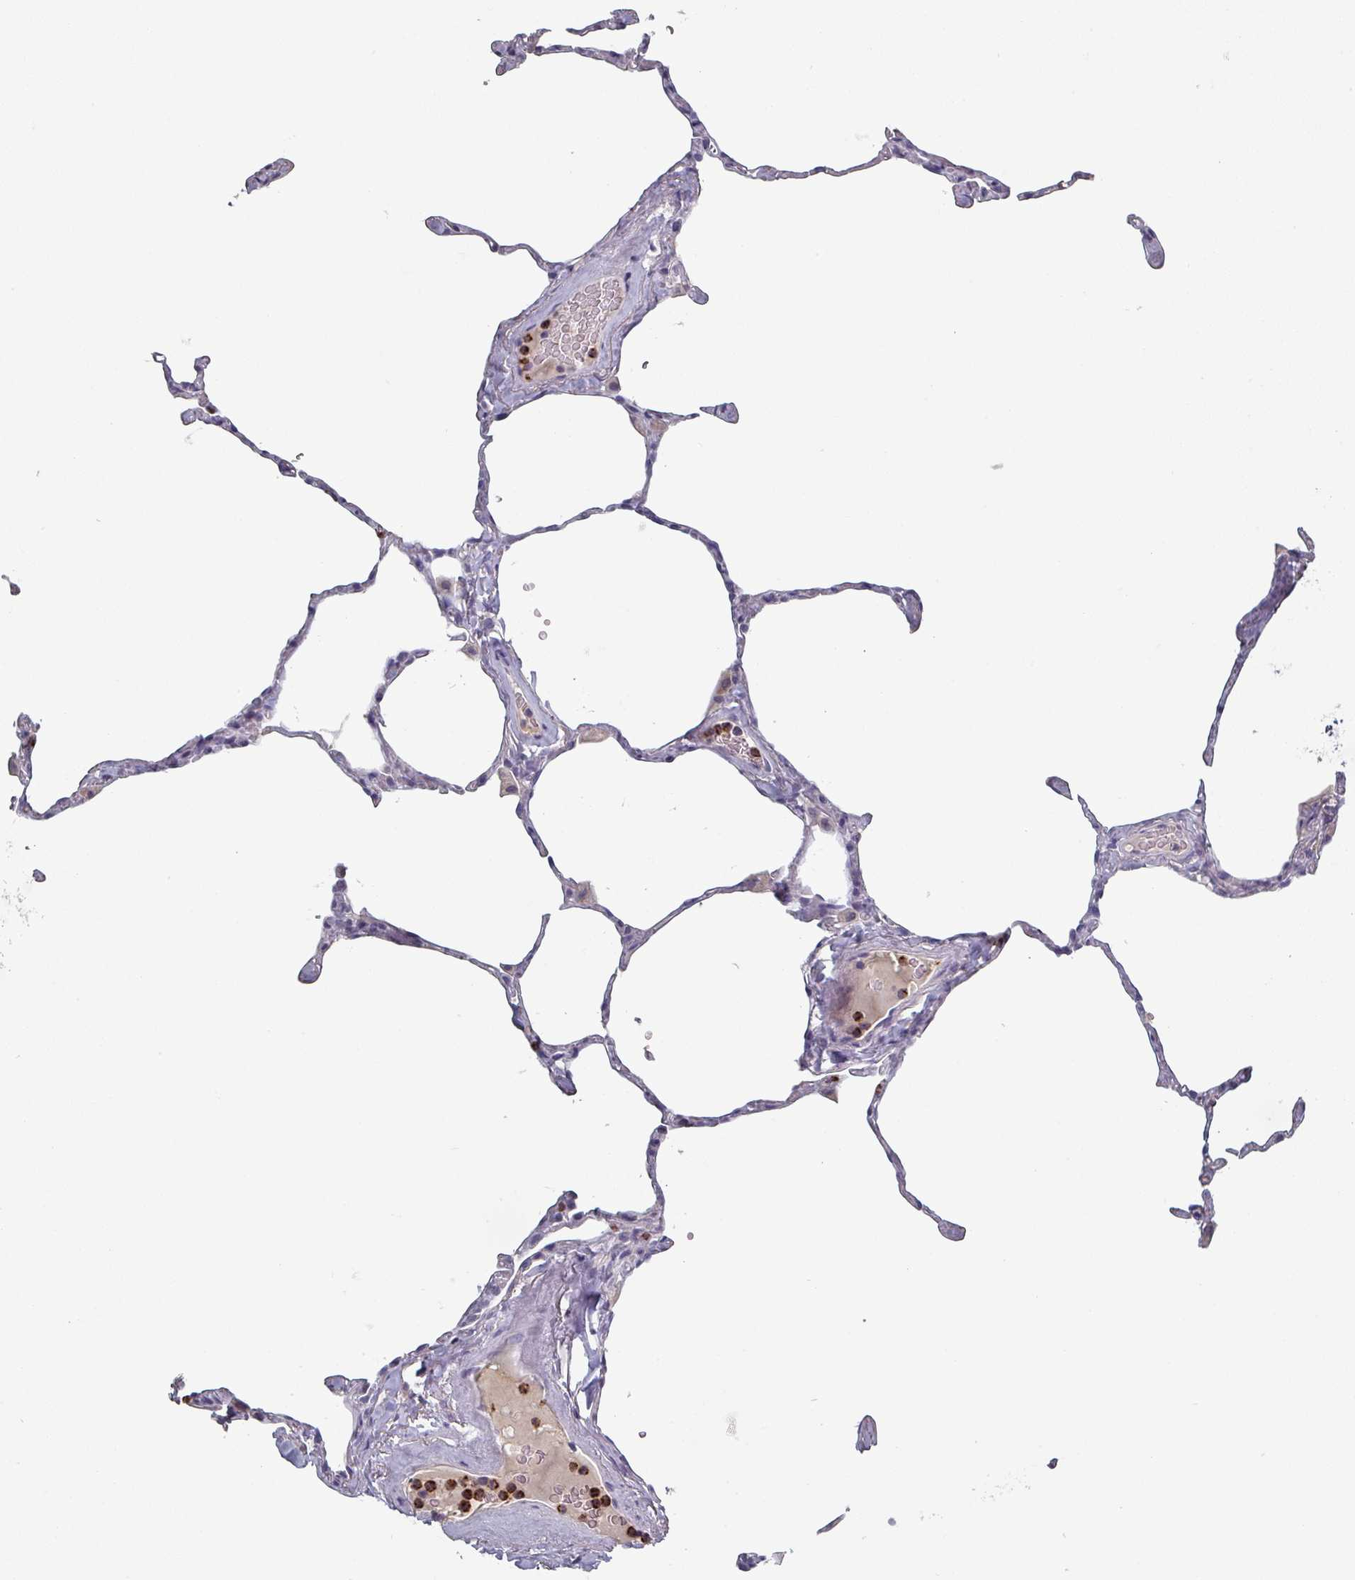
{"staining": {"intensity": "negative", "quantity": "none", "location": "none"}, "tissue": "lung", "cell_type": "Alveolar cells", "image_type": "normal", "snomed": [{"axis": "morphology", "description": "Normal tissue, NOS"}, {"axis": "topography", "description": "Lung"}], "caption": "This is a image of immunohistochemistry (IHC) staining of normal lung, which shows no staining in alveolar cells. Nuclei are stained in blue.", "gene": "PRAMEF7", "patient": {"sex": "male", "age": 65}}